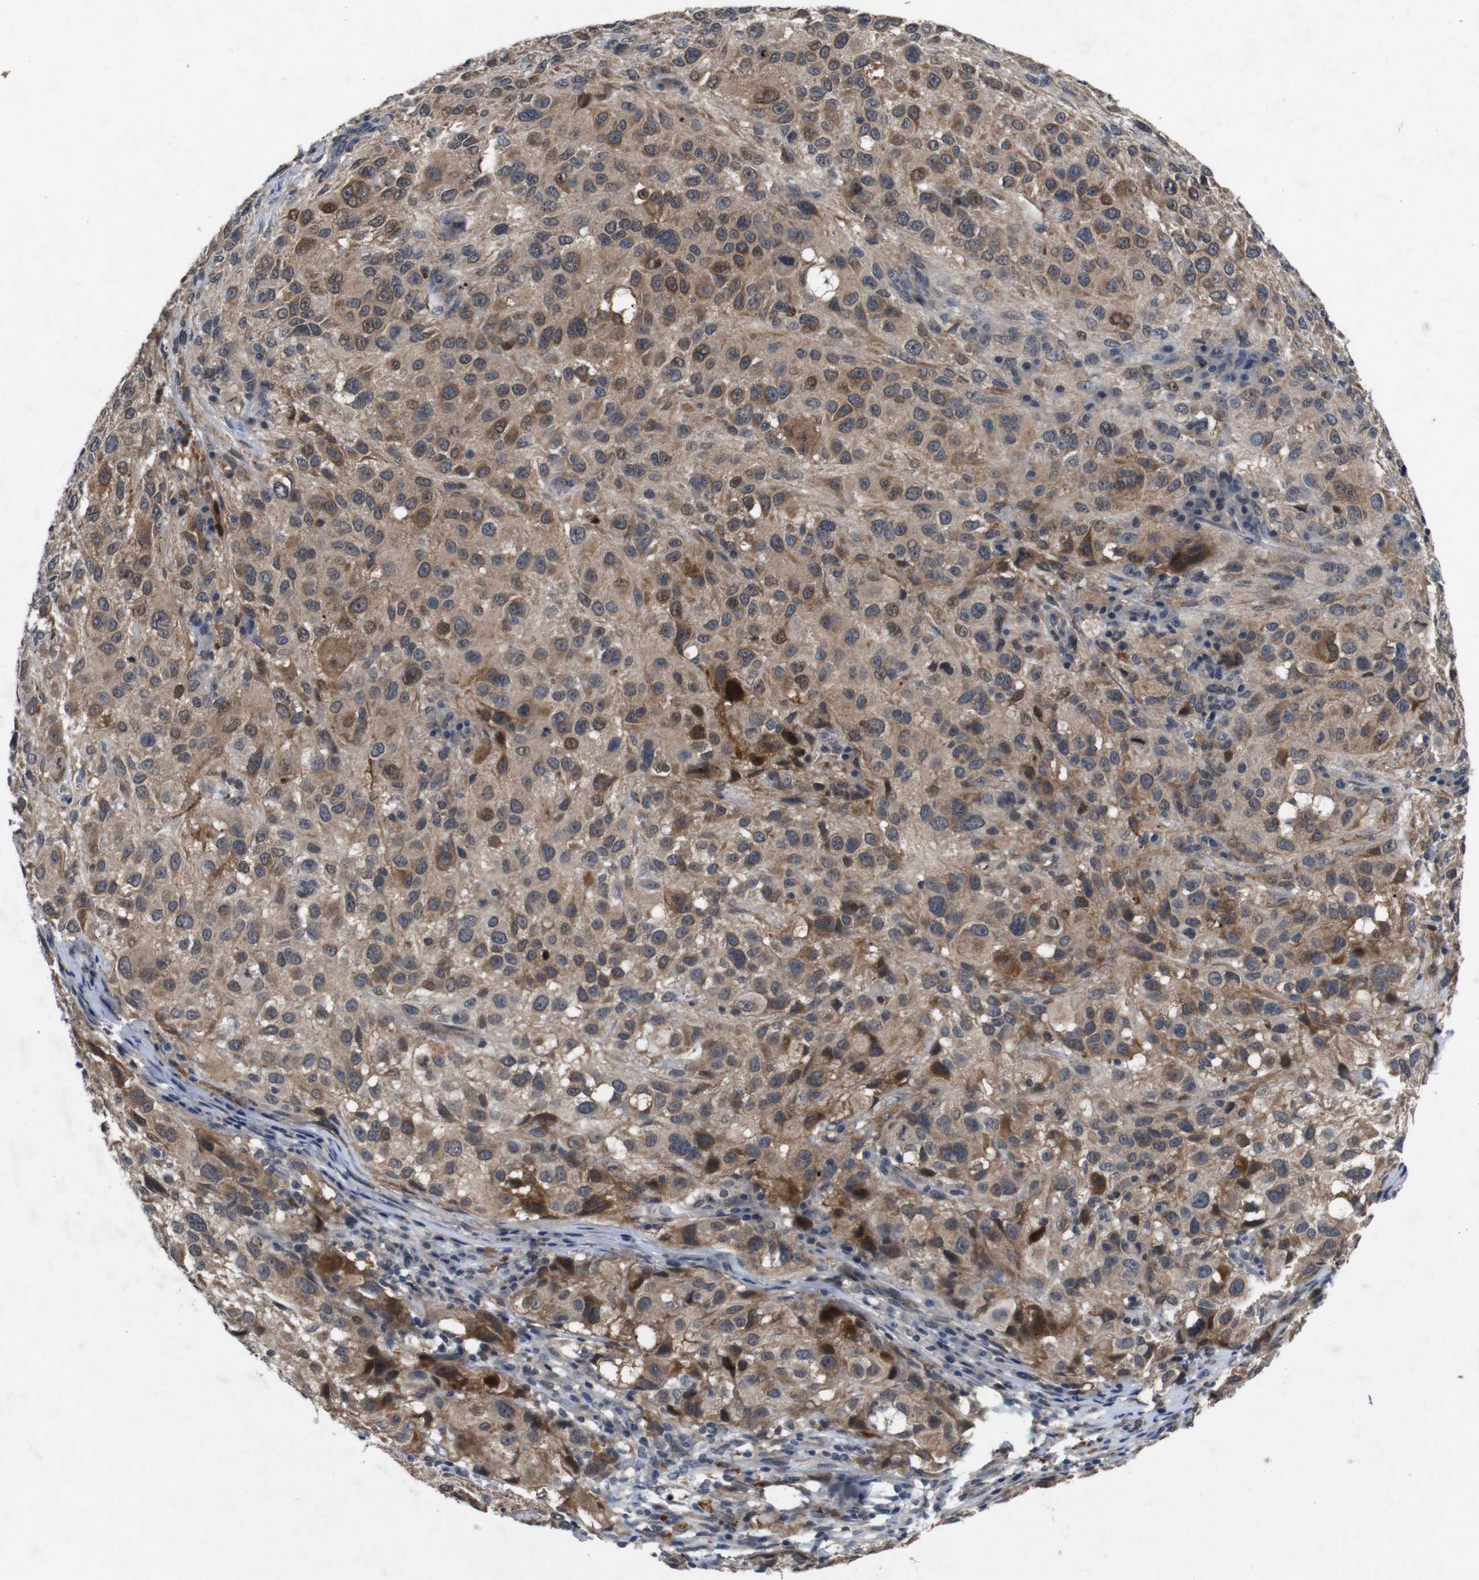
{"staining": {"intensity": "moderate", "quantity": ">75%", "location": "cytoplasmic/membranous,nuclear"}, "tissue": "melanoma", "cell_type": "Tumor cells", "image_type": "cancer", "snomed": [{"axis": "morphology", "description": "Necrosis, NOS"}, {"axis": "morphology", "description": "Malignant melanoma, NOS"}, {"axis": "topography", "description": "Skin"}], "caption": "Brown immunohistochemical staining in malignant melanoma exhibits moderate cytoplasmic/membranous and nuclear positivity in approximately >75% of tumor cells.", "gene": "AKT3", "patient": {"sex": "female", "age": 87}}